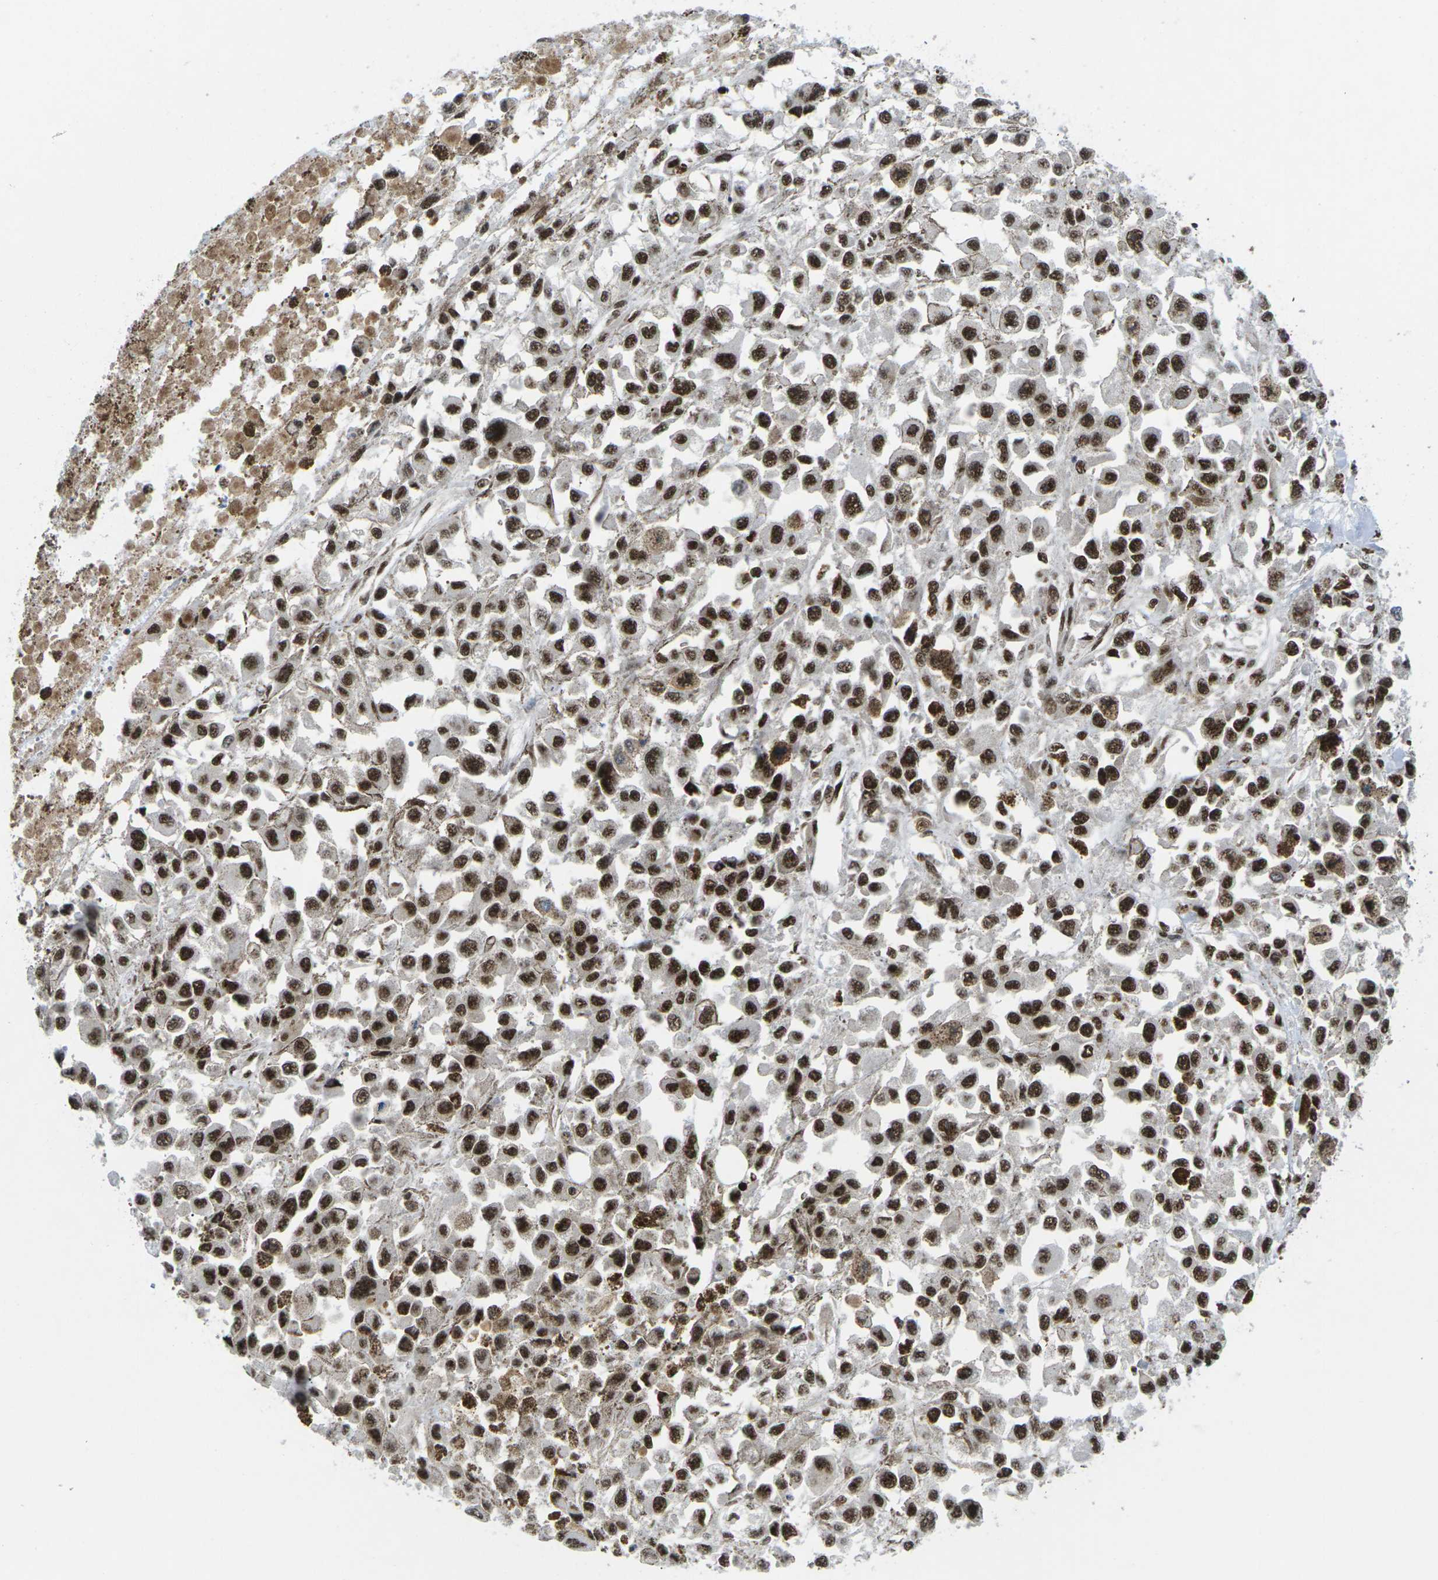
{"staining": {"intensity": "strong", "quantity": ">75%", "location": "nuclear"}, "tissue": "melanoma", "cell_type": "Tumor cells", "image_type": "cancer", "snomed": [{"axis": "morphology", "description": "Malignant melanoma, Metastatic site"}, {"axis": "topography", "description": "Lymph node"}], "caption": "High-magnification brightfield microscopy of malignant melanoma (metastatic site) stained with DAB (3,3'-diaminobenzidine) (brown) and counterstained with hematoxylin (blue). tumor cells exhibit strong nuclear expression is present in approximately>75% of cells.", "gene": "MAGOH", "patient": {"sex": "male", "age": 59}}